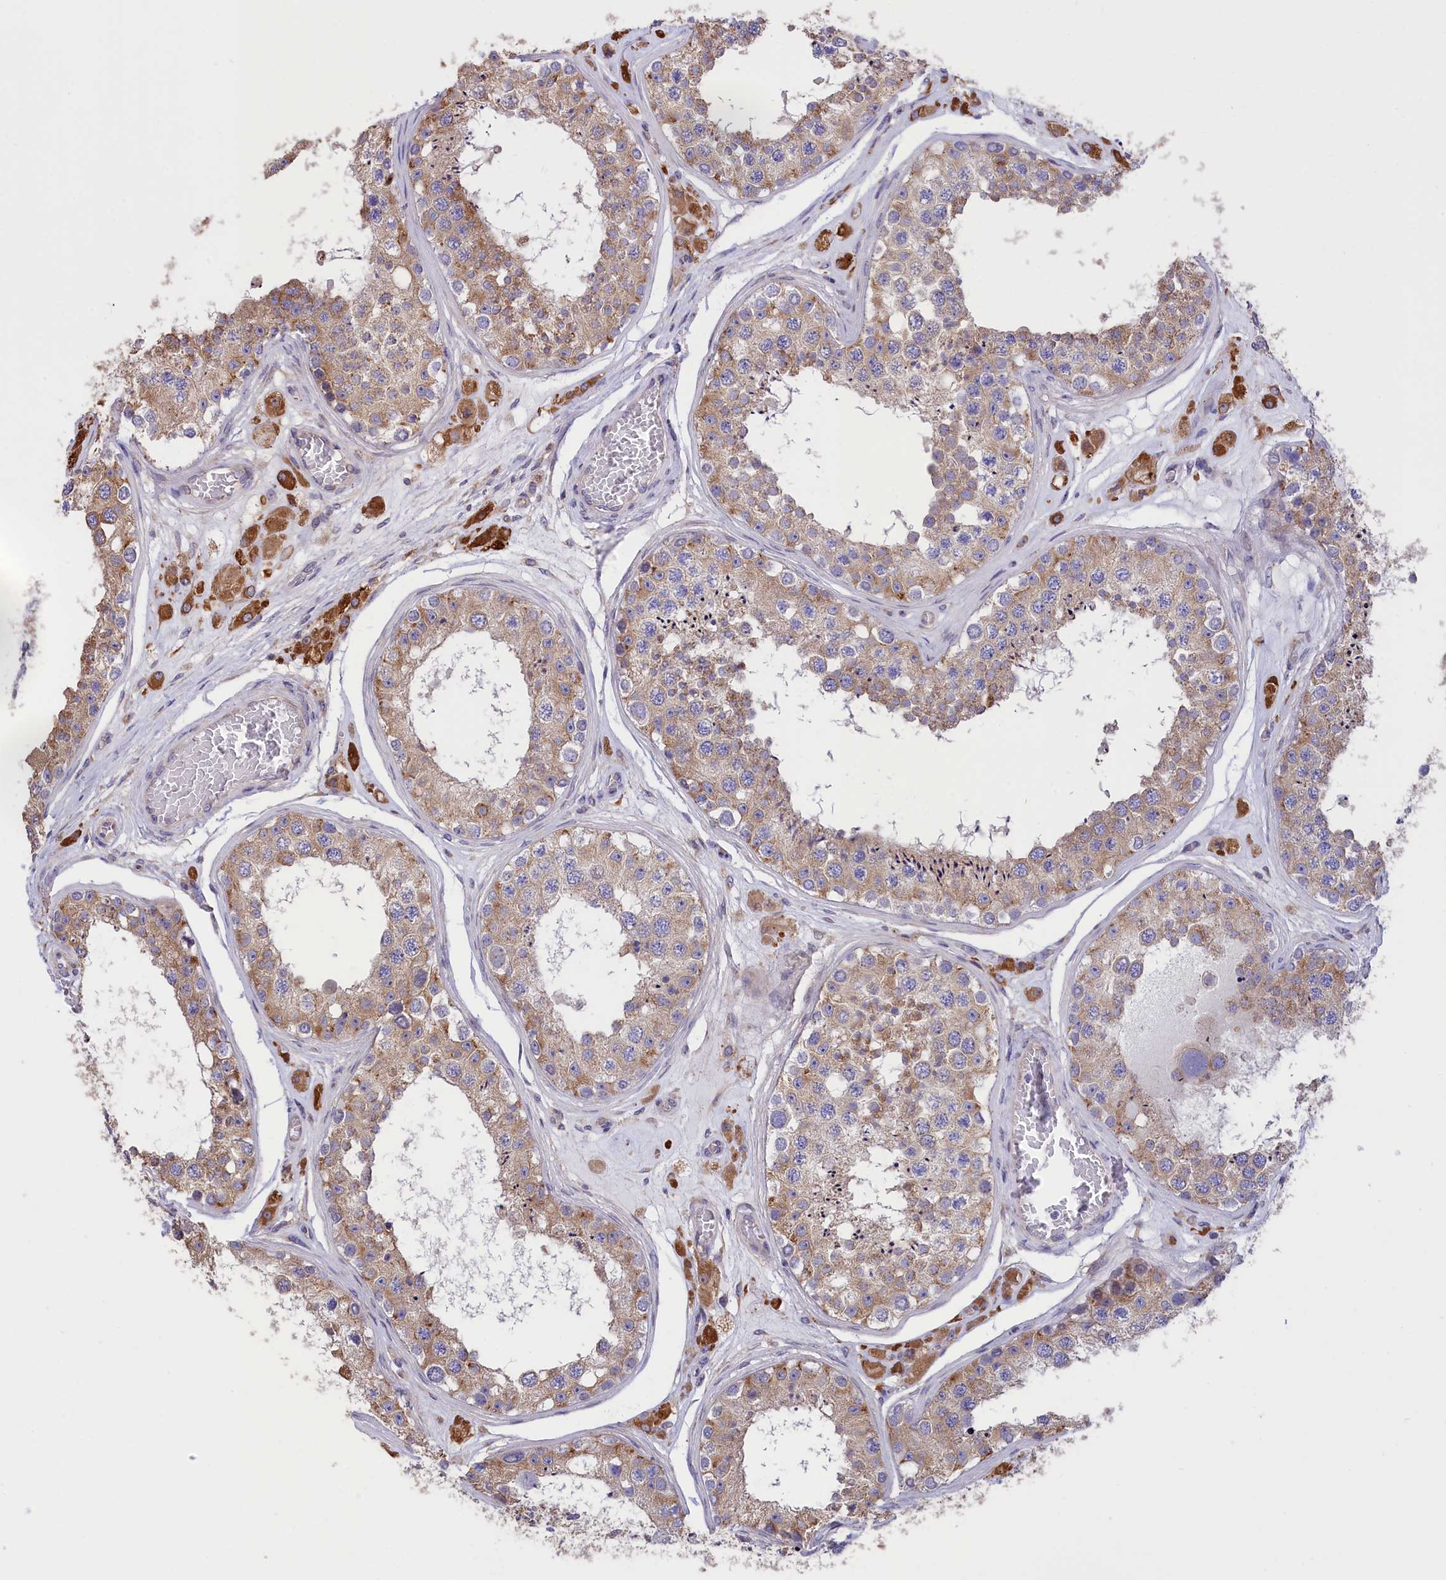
{"staining": {"intensity": "moderate", "quantity": "25%-75%", "location": "cytoplasmic/membranous"}, "tissue": "testis", "cell_type": "Cells in seminiferous ducts", "image_type": "normal", "snomed": [{"axis": "morphology", "description": "Normal tissue, NOS"}, {"axis": "topography", "description": "Testis"}], "caption": "DAB (3,3'-diaminobenzidine) immunohistochemical staining of normal human testis exhibits moderate cytoplasmic/membranous protein positivity in approximately 25%-75% of cells in seminiferous ducts. (brown staining indicates protein expression, while blue staining denotes nuclei).", "gene": "CYP2U1", "patient": {"sex": "male", "age": 25}}